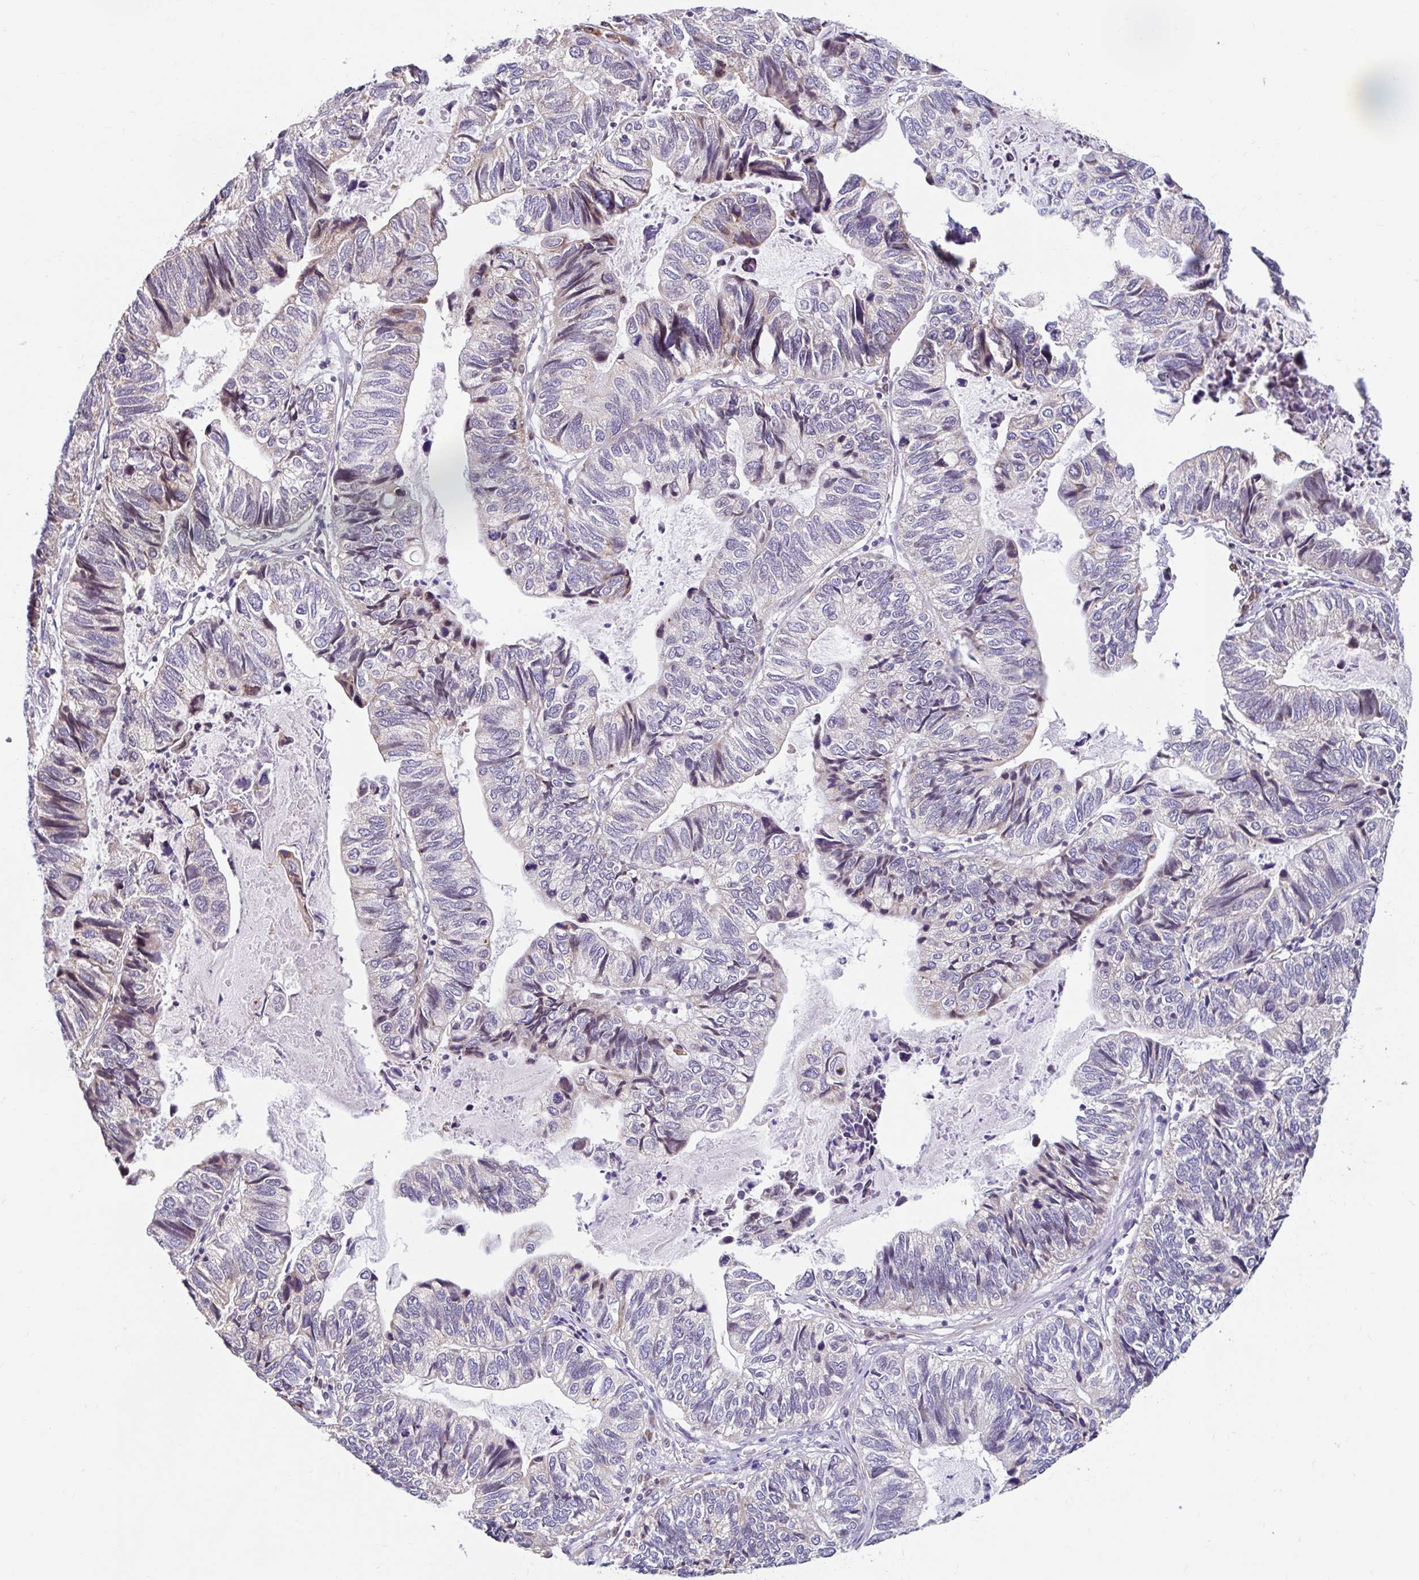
{"staining": {"intensity": "moderate", "quantity": "<25%", "location": "cytoplasmic/membranous"}, "tissue": "stomach cancer", "cell_type": "Tumor cells", "image_type": "cancer", "snomed": [{"axis": "morphology", "description": "Adenocarcinoma, NOS"}, {"axis": "topography", "description": "Stomach, upper"}], "caption": "Protein staining reveals moderate cytoplasmic/membranous staining in approximately <25% of tumor cells in stomach adenocarcinoma. (brown staining indicates protein expression, while blue staining denotes nuclei).", "gene": "NT5C1B", "patient": {"sex": "female", "age": 67}}